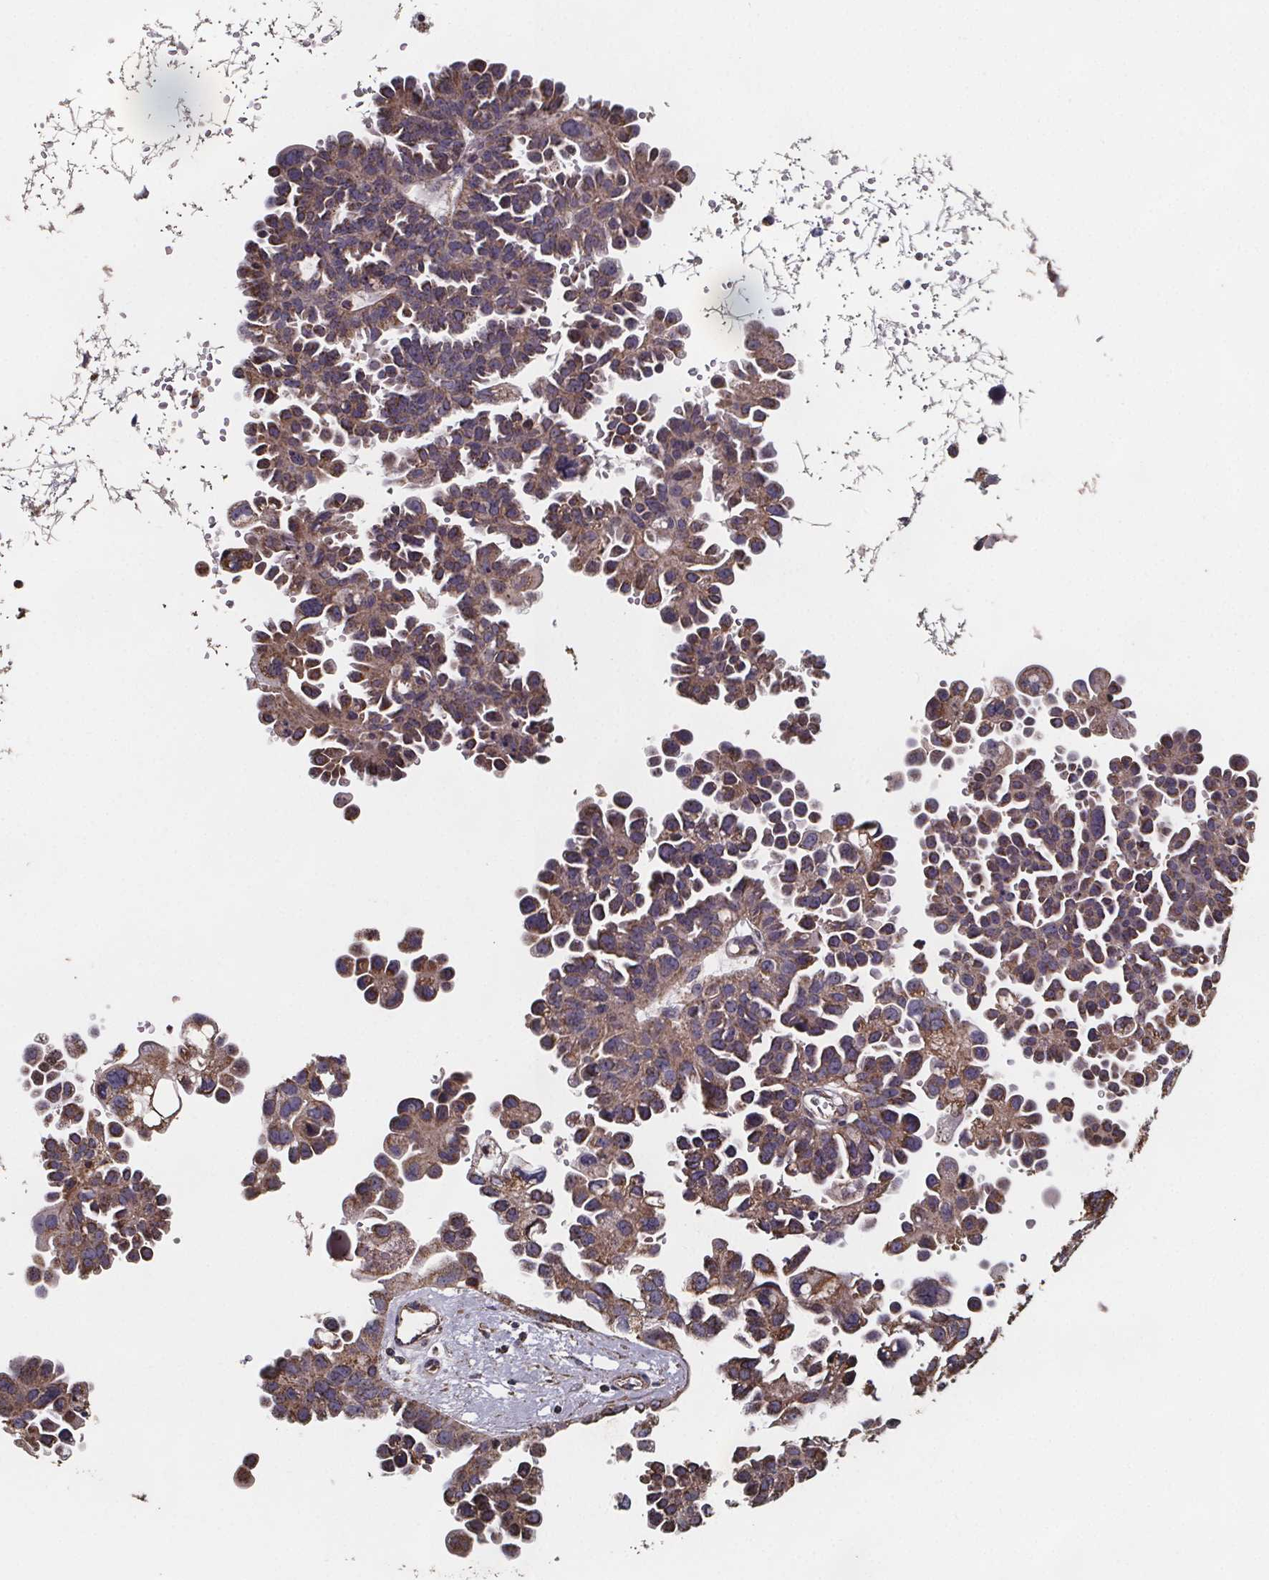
{"staining": {"intensity": "moderate", "quantity": ">75%", "location": "cytoplasmic/membranous"}, "tissue": "ovarian cancer", "cell_type": "Tumor cells", "image_type": "cancer", "snomed": [{"axis": "morphology", "description": "Cystadenocarcinoma, serous, NOS"}, {"axis": "topography", "description": "Ovary"}], "caption": "Ovarian cancer stained with immunohistochemistry displays moderate cytoplasmic/membranous staining in approximately >75% of tumor cells.", "gene": "SLC35D2", "patient": {"sex": "female", "age": 53}}